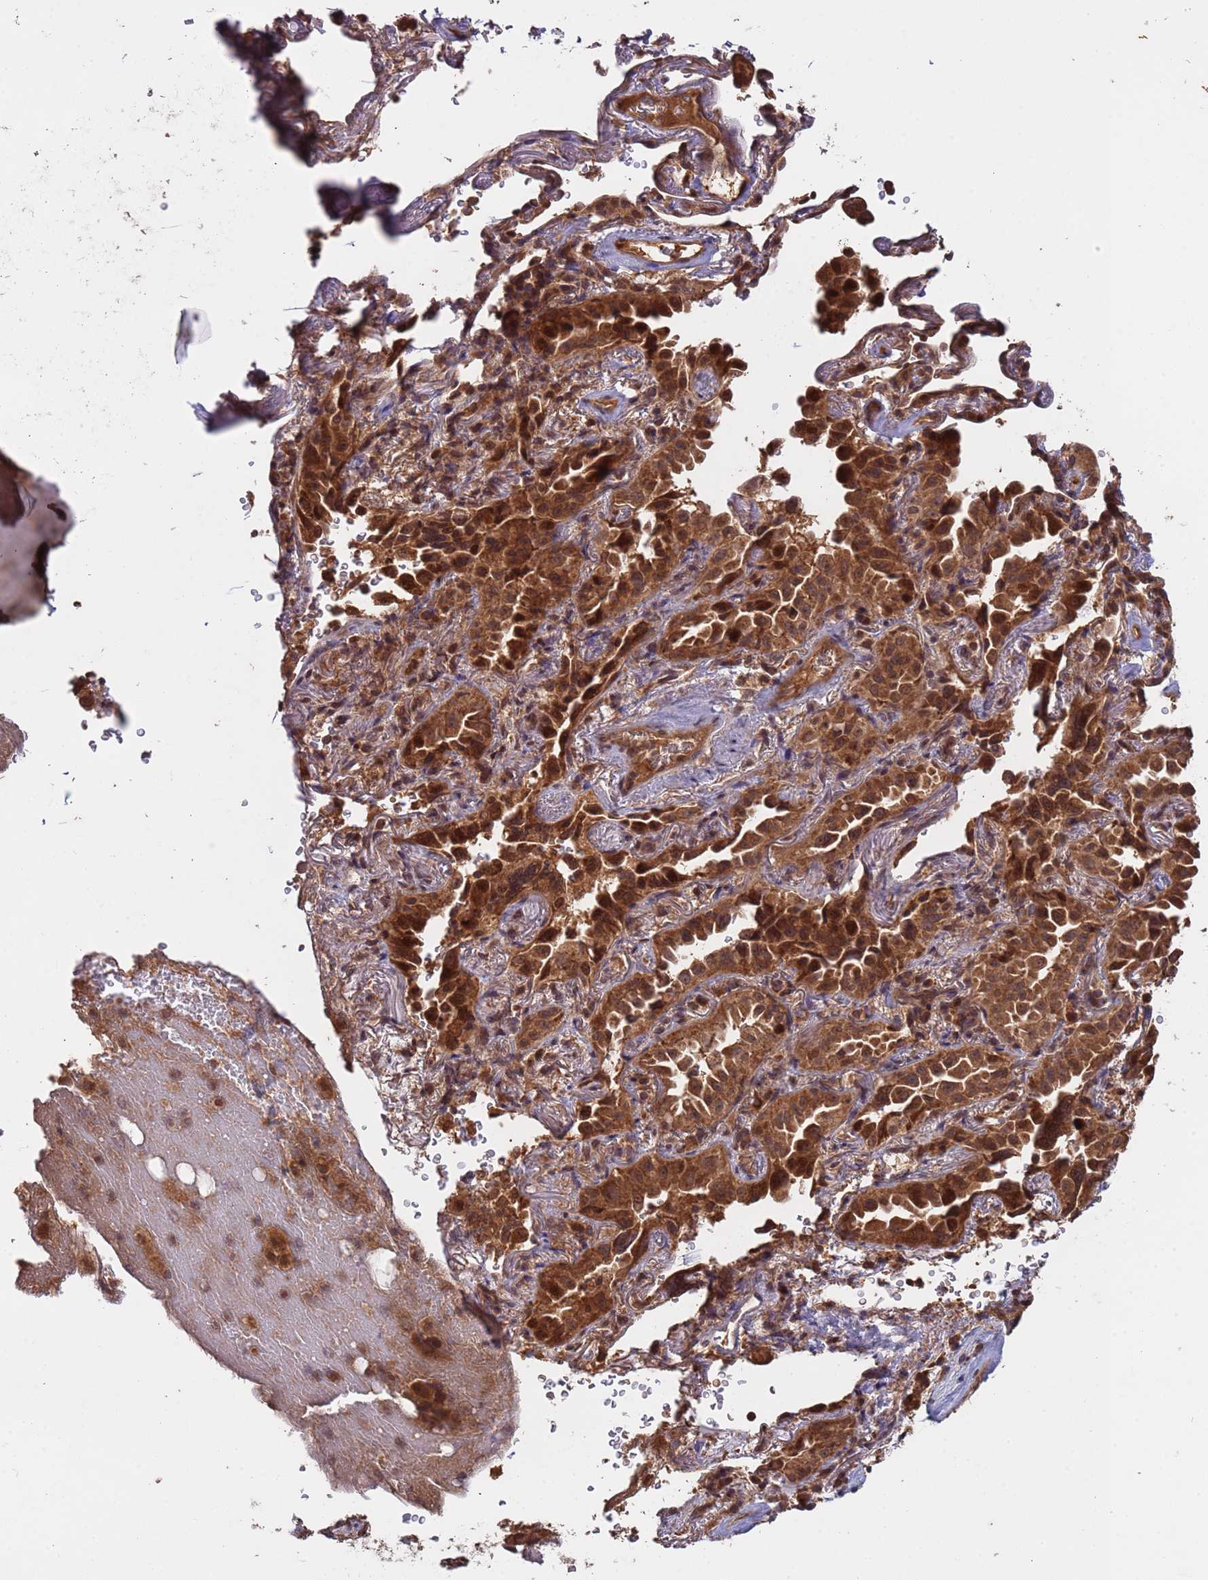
{"staining": {"intensity": "strong", "quantity": ">75%", "location": "cytoplasmic/membranous,nuclear"}, "tissue": "lung cancer", "cell_type": "Tumor cells", "image_type": "cancer", "snomed": [{"axis": "morphology", "description": "Adenocarcinoma, NOS"}, {"axis": "topography", "description": "Lung"}], "caption": "The image shows staining of lung cancer (adenocarcinoma), revealing strong cytoplasmic/membranous and nuclear protein expression (brown color) within tumor cells.", "gene": "ERI1", "patient": {"sex": "female", "age": 69}}